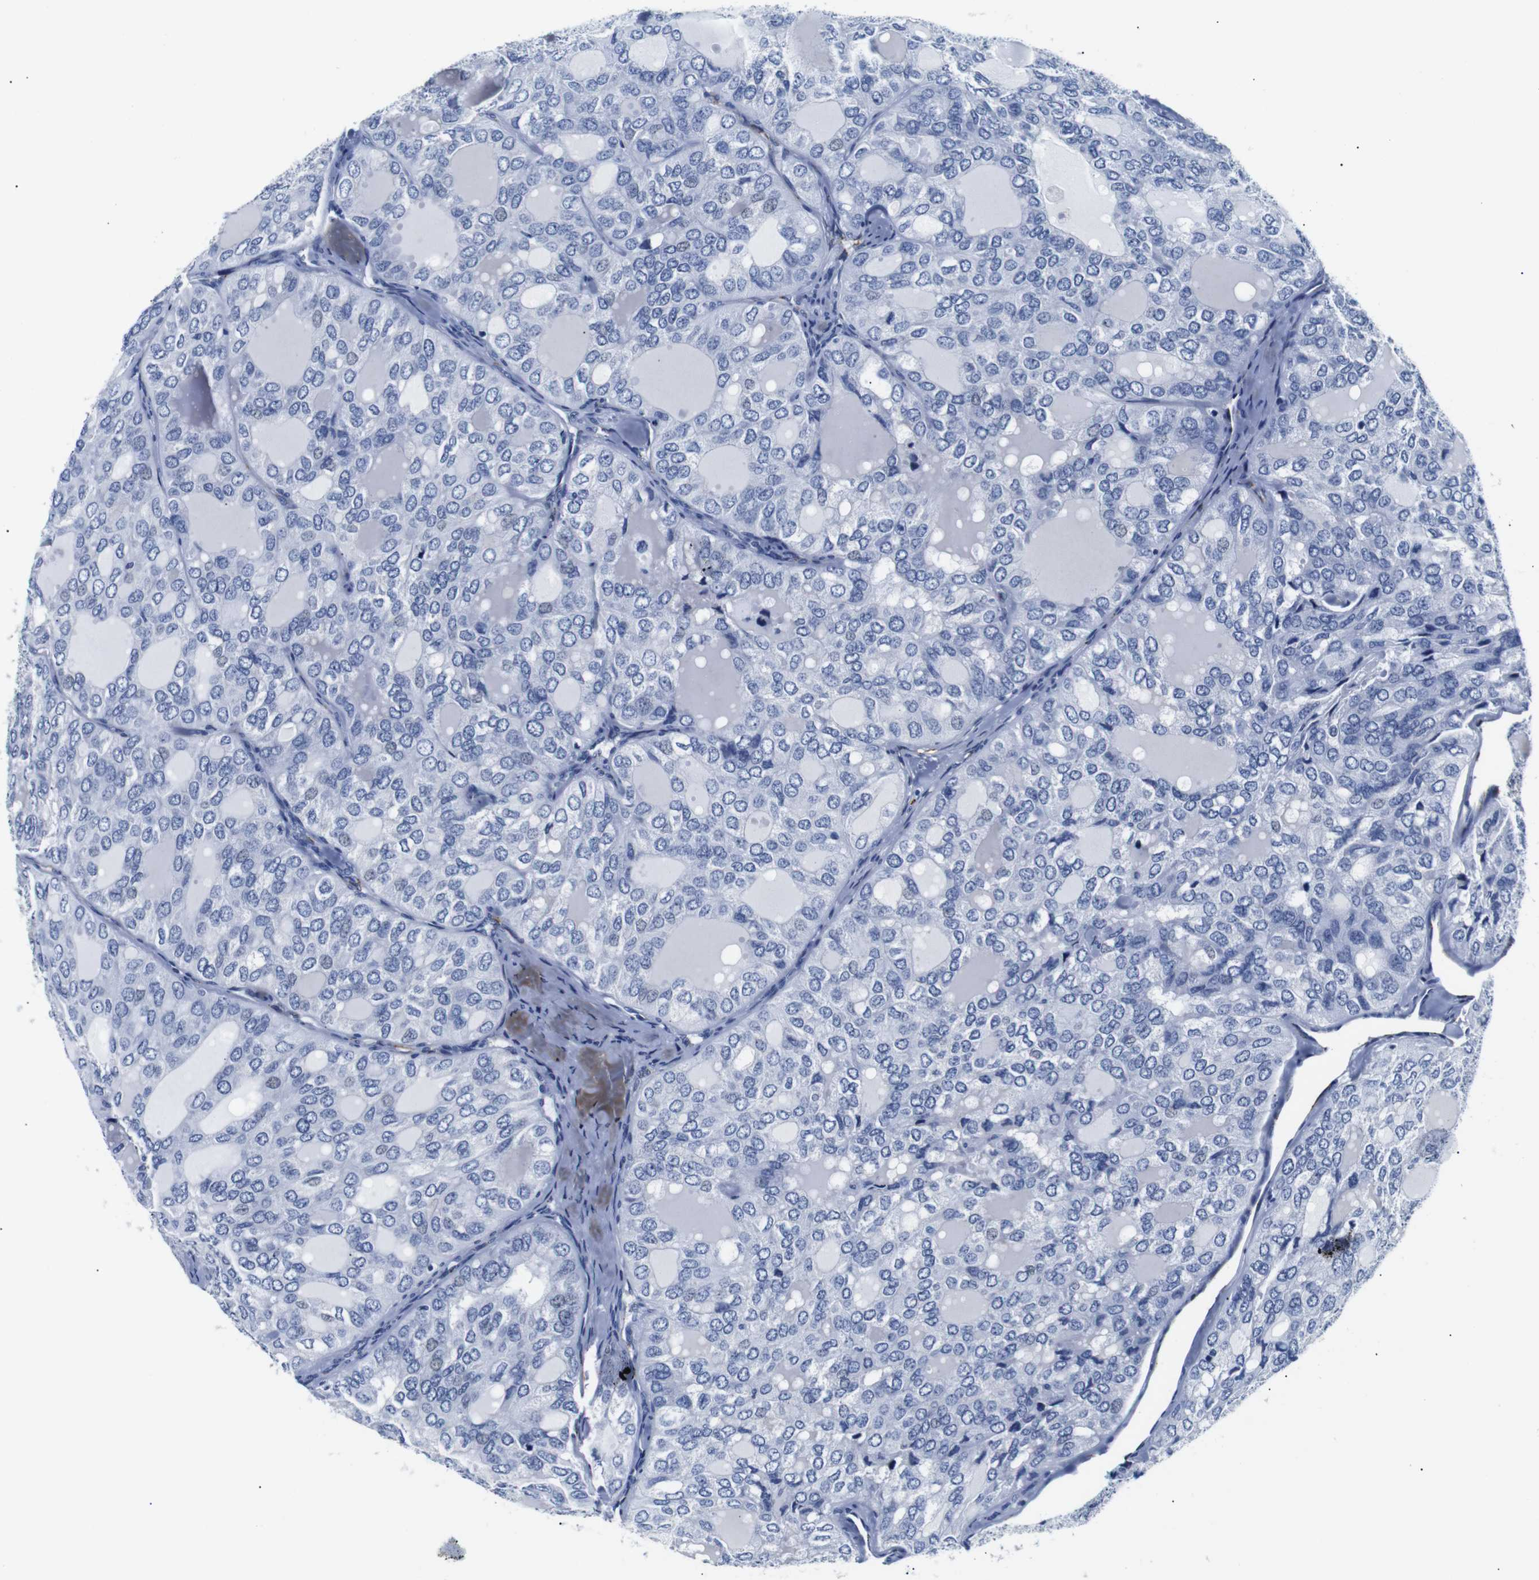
{"staining": {"intensity": "negative", "quantity": "none", "location": "none"}, "tissue": "thyroid cancer", "cell_type": "Tumor cells", "image_type": "cancer", "snomed": [{"axis": "morphology", "description": "Follicular adenoma carcinoma, NOS"}, {"axis": "topography", "description": "Thyroid gland"}], "caption": "Thyroid follicular adenoma carcinoma stained for a protein using IHC displays no staining tumor cells.", "gene": "MUC4", "patient": {"sex": "male", "age": 75}}